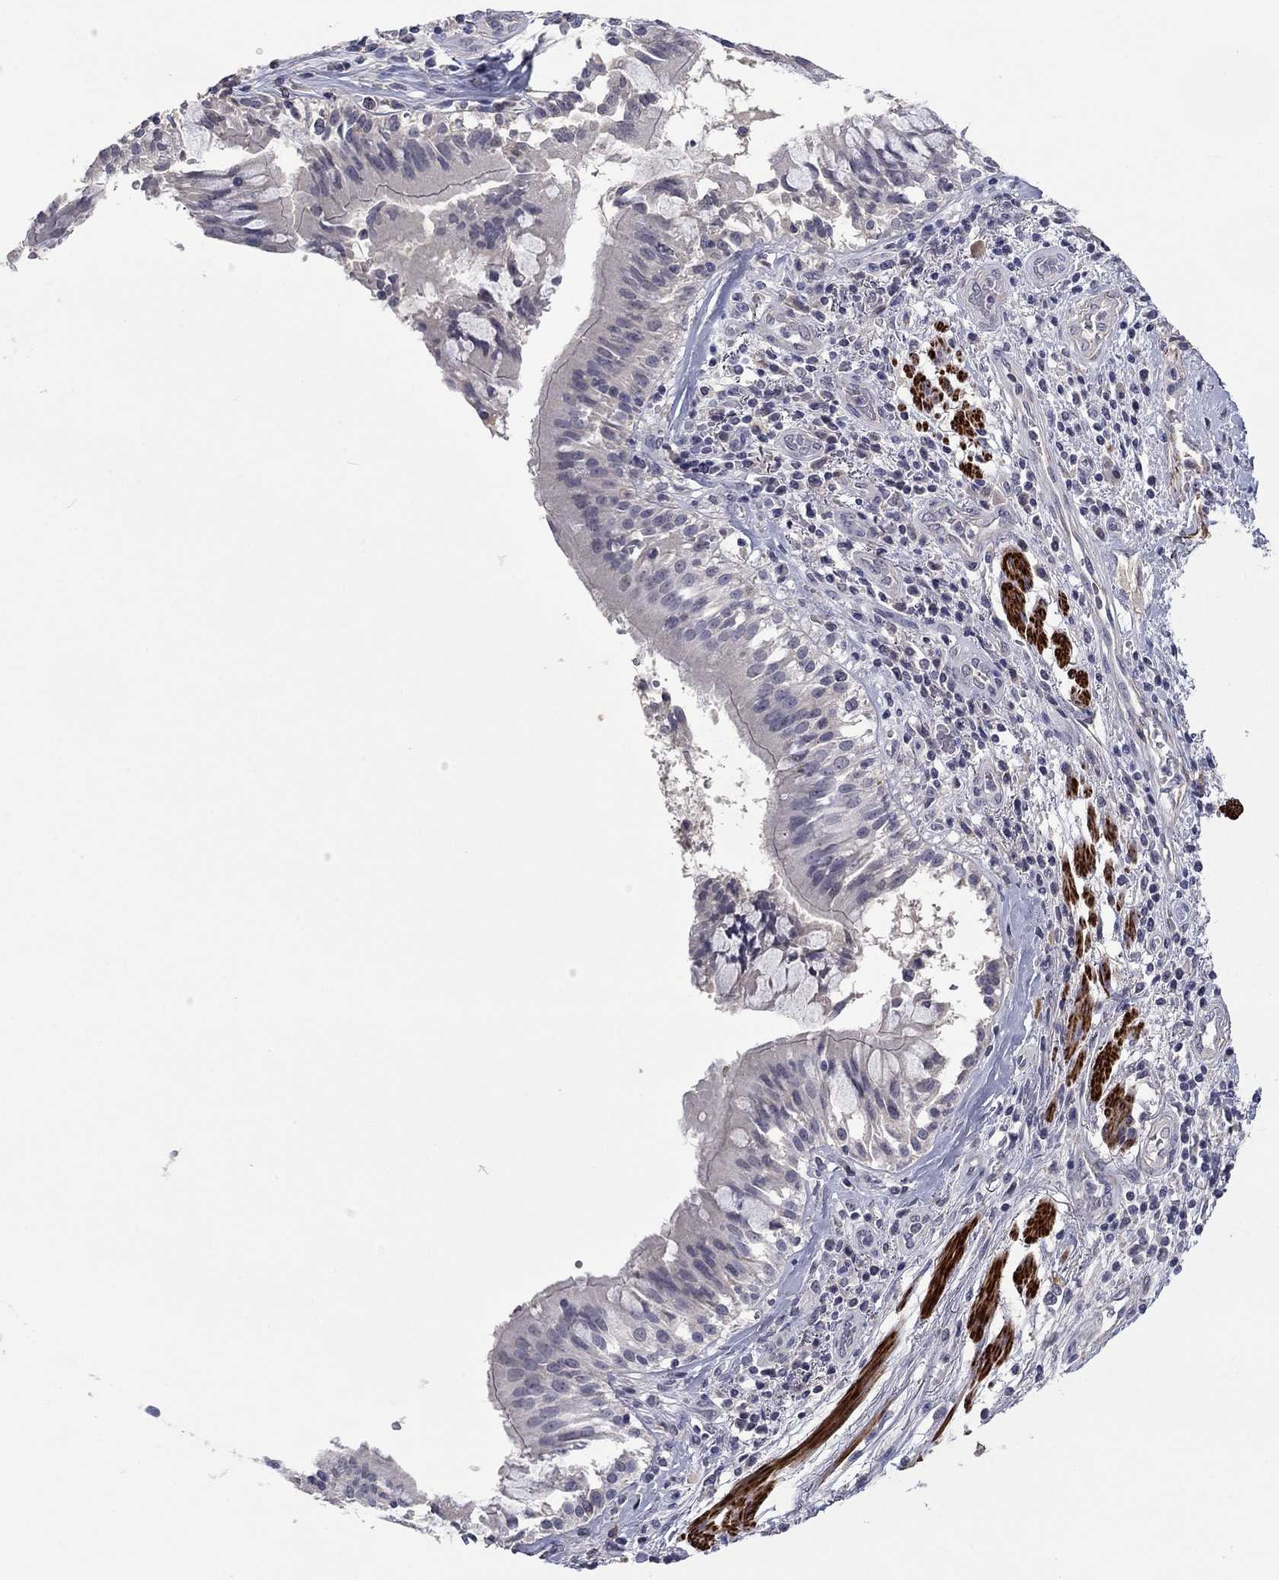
{"staining": {"intensity": "negative", "quantity": "none", "location": "none"}, "tissue": "lung cancer", "cell_type": "Tumor cells", "image_type": "cancer", "snomed": [{"axis": "morphology", "description": "Normal tissue, NOS"}, {"axis": "morphology", "description": "Squamous cell carcinoma, NOS"}, {"axis": "topography", "description": "Bronchus"}, {"axis": "topography", "description": "Lung"}], "caption": "The image displays no significant expression in tumor cells of lung cancer.", "gene": "IP6K3", "patient": {"sex": "male", "age": 64}}